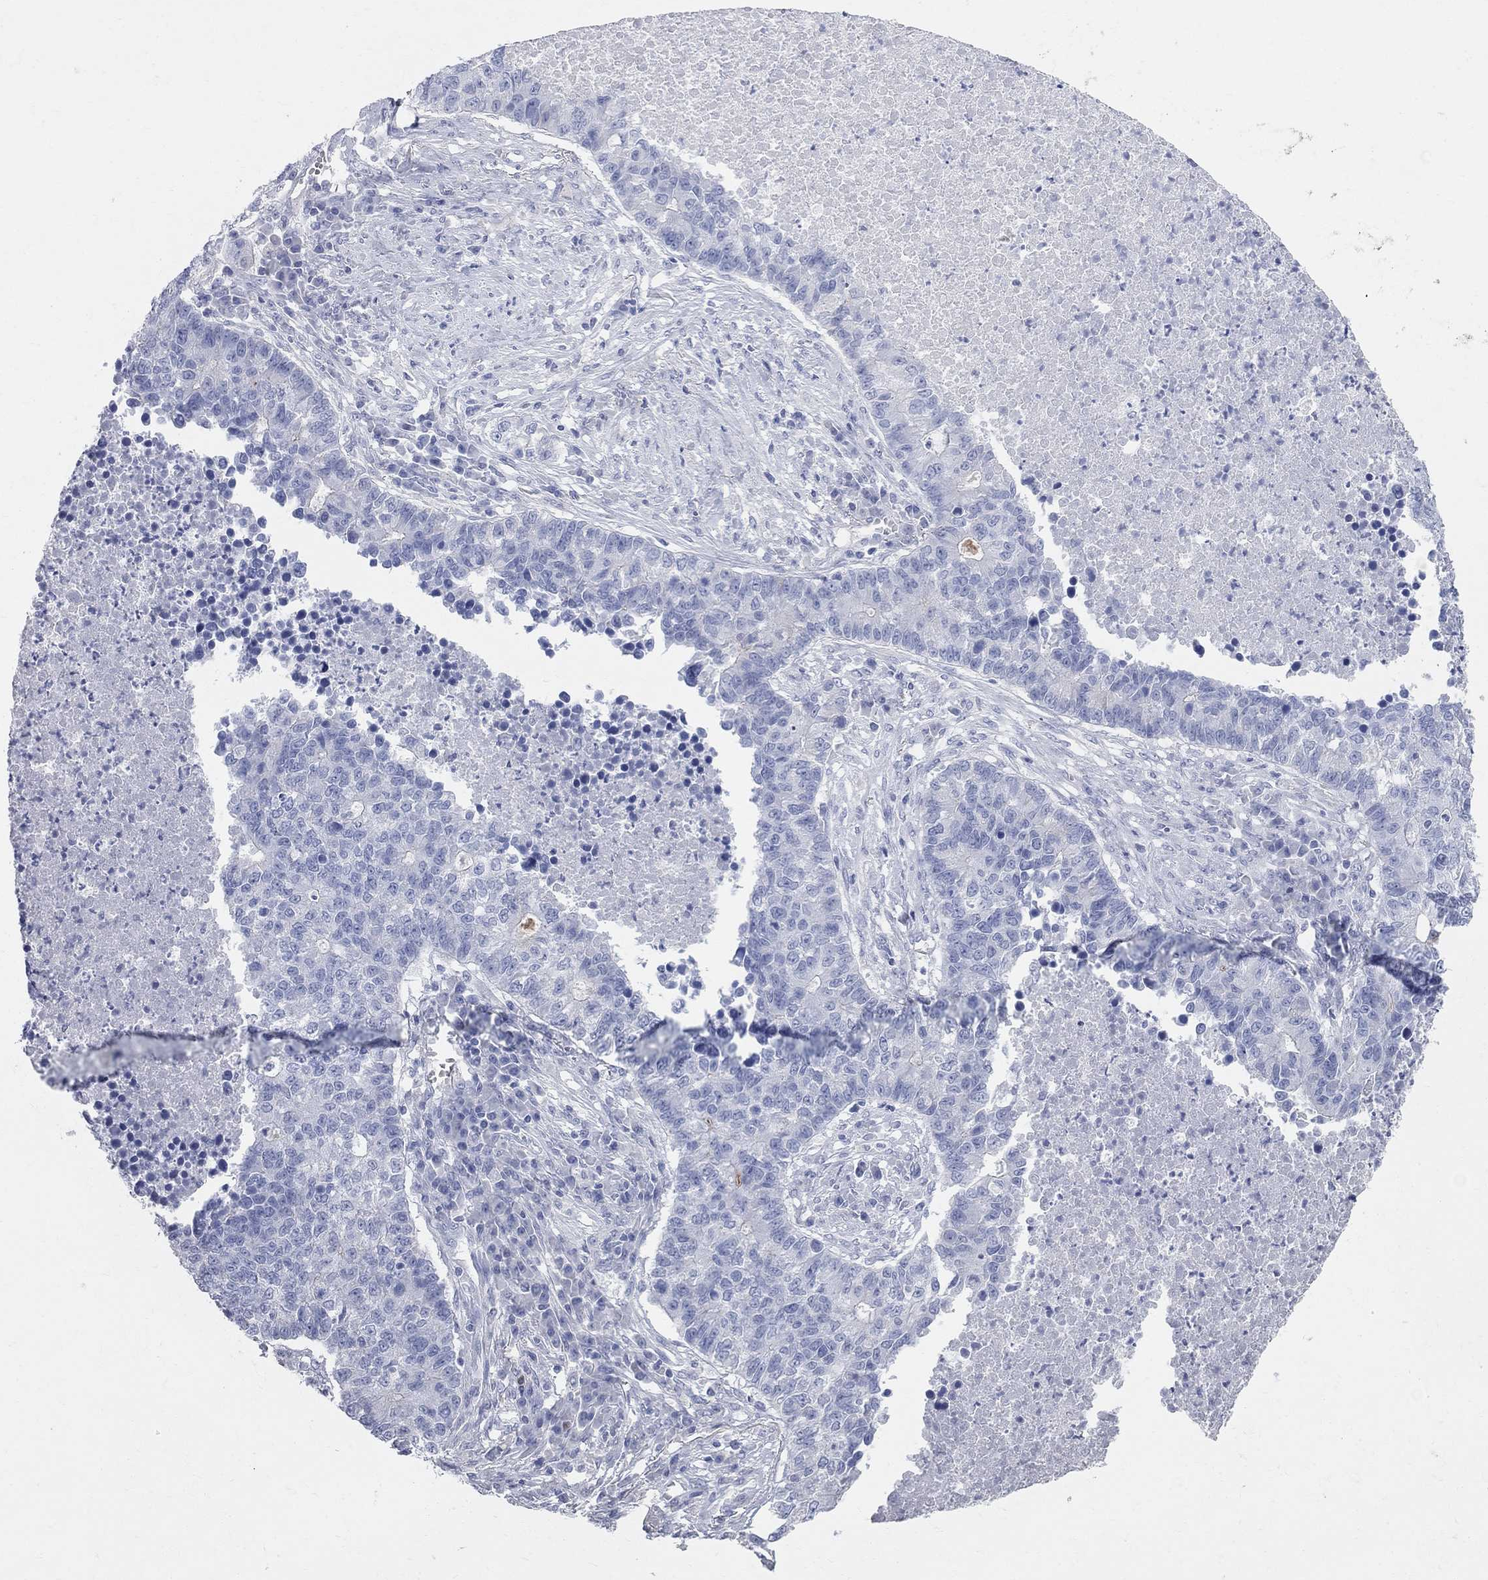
{"staining": {"intensity": "negative", "quantity": "none", "location": "none"}, "tissue": "lung cancer", "cell_type": "Tumor cells", "image_type": "cancer", "snomed": [{"axis": "morphology", "description": "Adenocarcinoma, NOS"}, {"axis": "topography", "description": "Lung"}], "caption": "An IHC photomicrograph of lung adenocarcinoma is shown. There is no staining in tumor cells of lung adenocarcinoma.", "gene": "AOX1", "patient": {"sex": "male", "age": 57}}